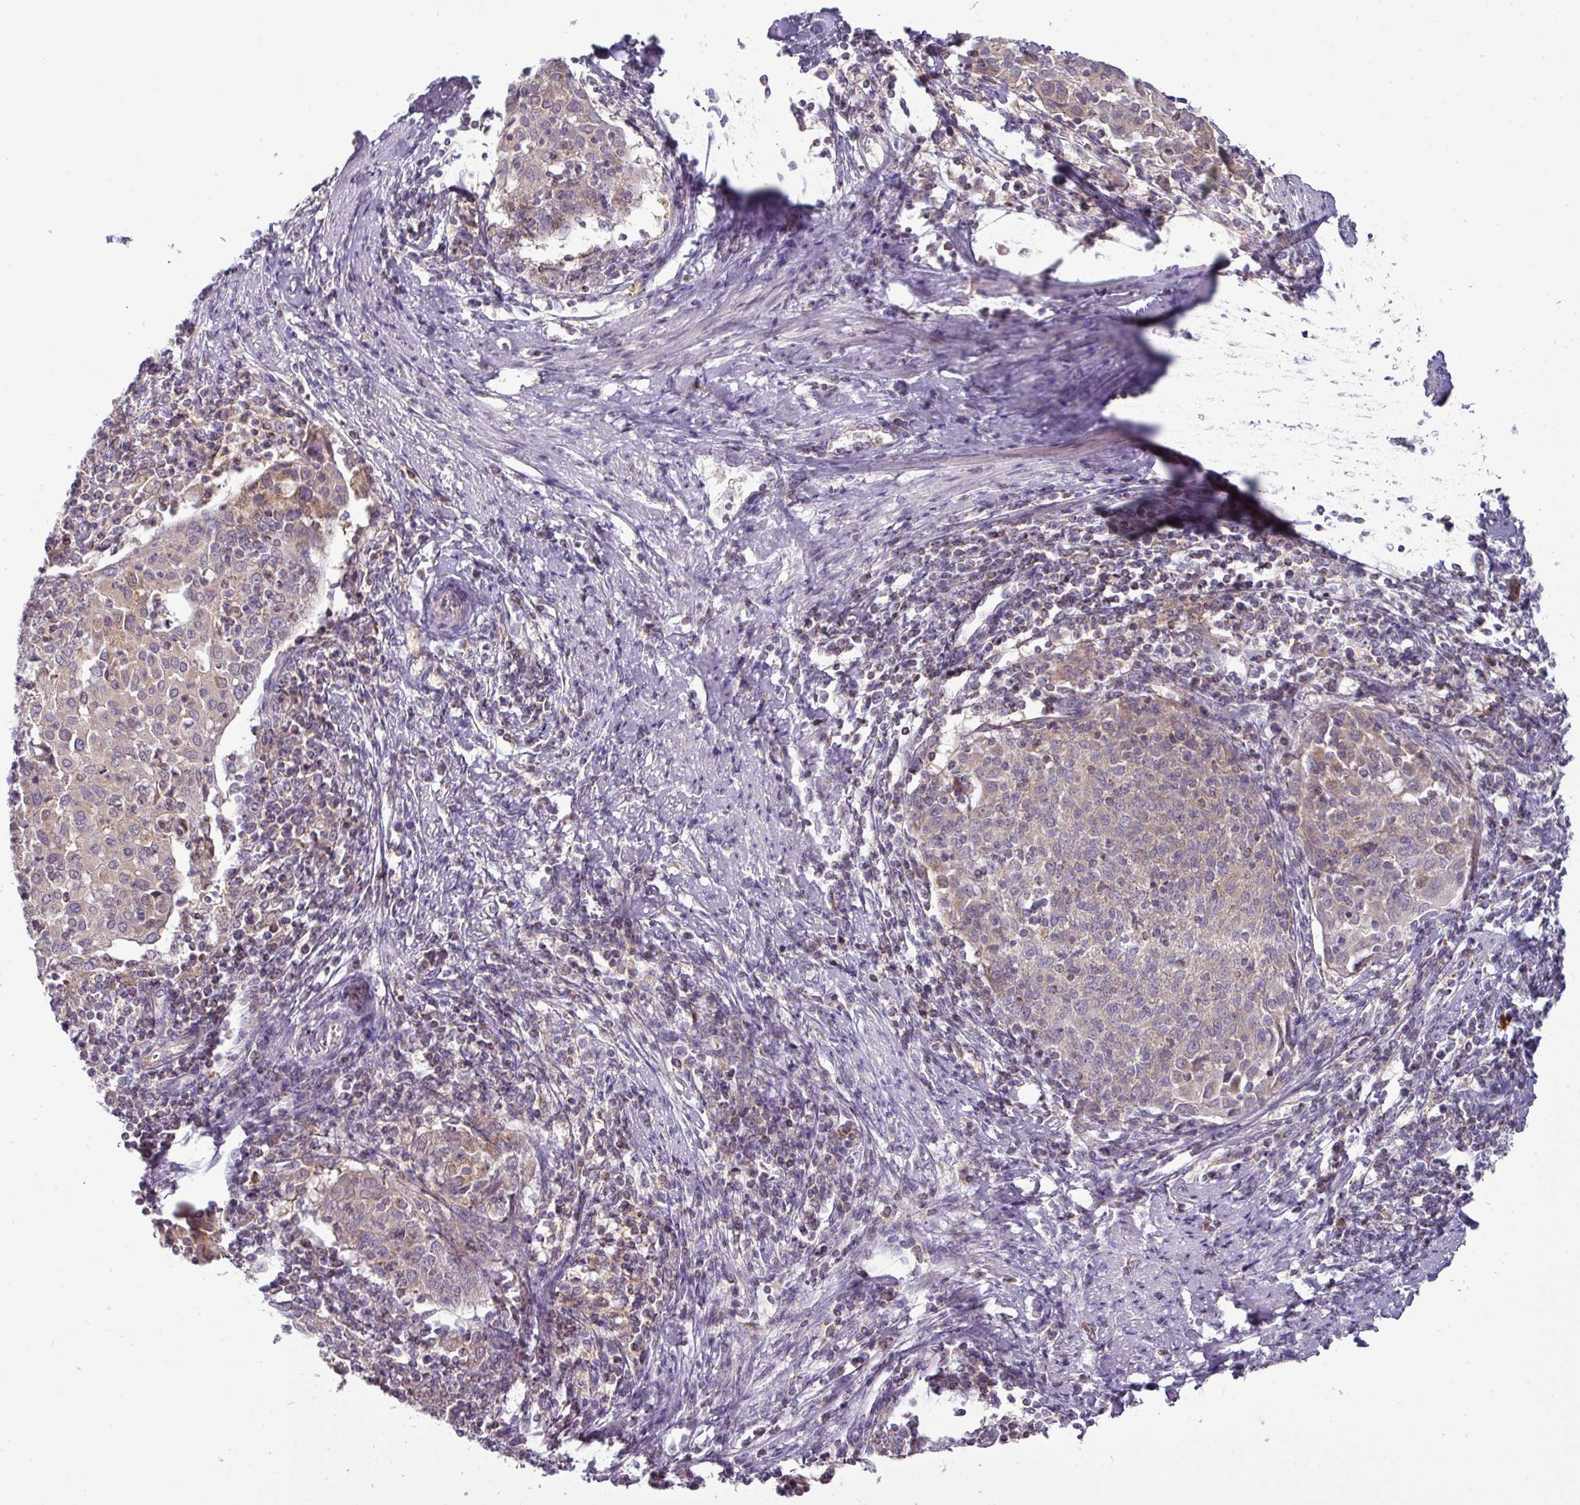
{"staining": {"intensity": "weak", "quantity": "25%-75%", "location": "cytoplasmic/membranous"}, "tissue": "cervical cancer", "cell_type": "Tumor cells", "image_type": "cancer", "snomed": [{"axis": "morphology", "description": "Squamous cell carcinoma, NOS"}, {"axis": "topography", "description": "Cervix"}], "caption": "Immunohistochemistry micrograph of neoplastic tissue: cervical cancer stained using IHC exhibits low levels of weak protein expression localized specifically in the cytoplasmic/membranous of tumor cells, appearing as a cytoplasmic/membranous brown color.", "gene": "TRAPPC1", "patient": {"sex": "female", "age": 52}}